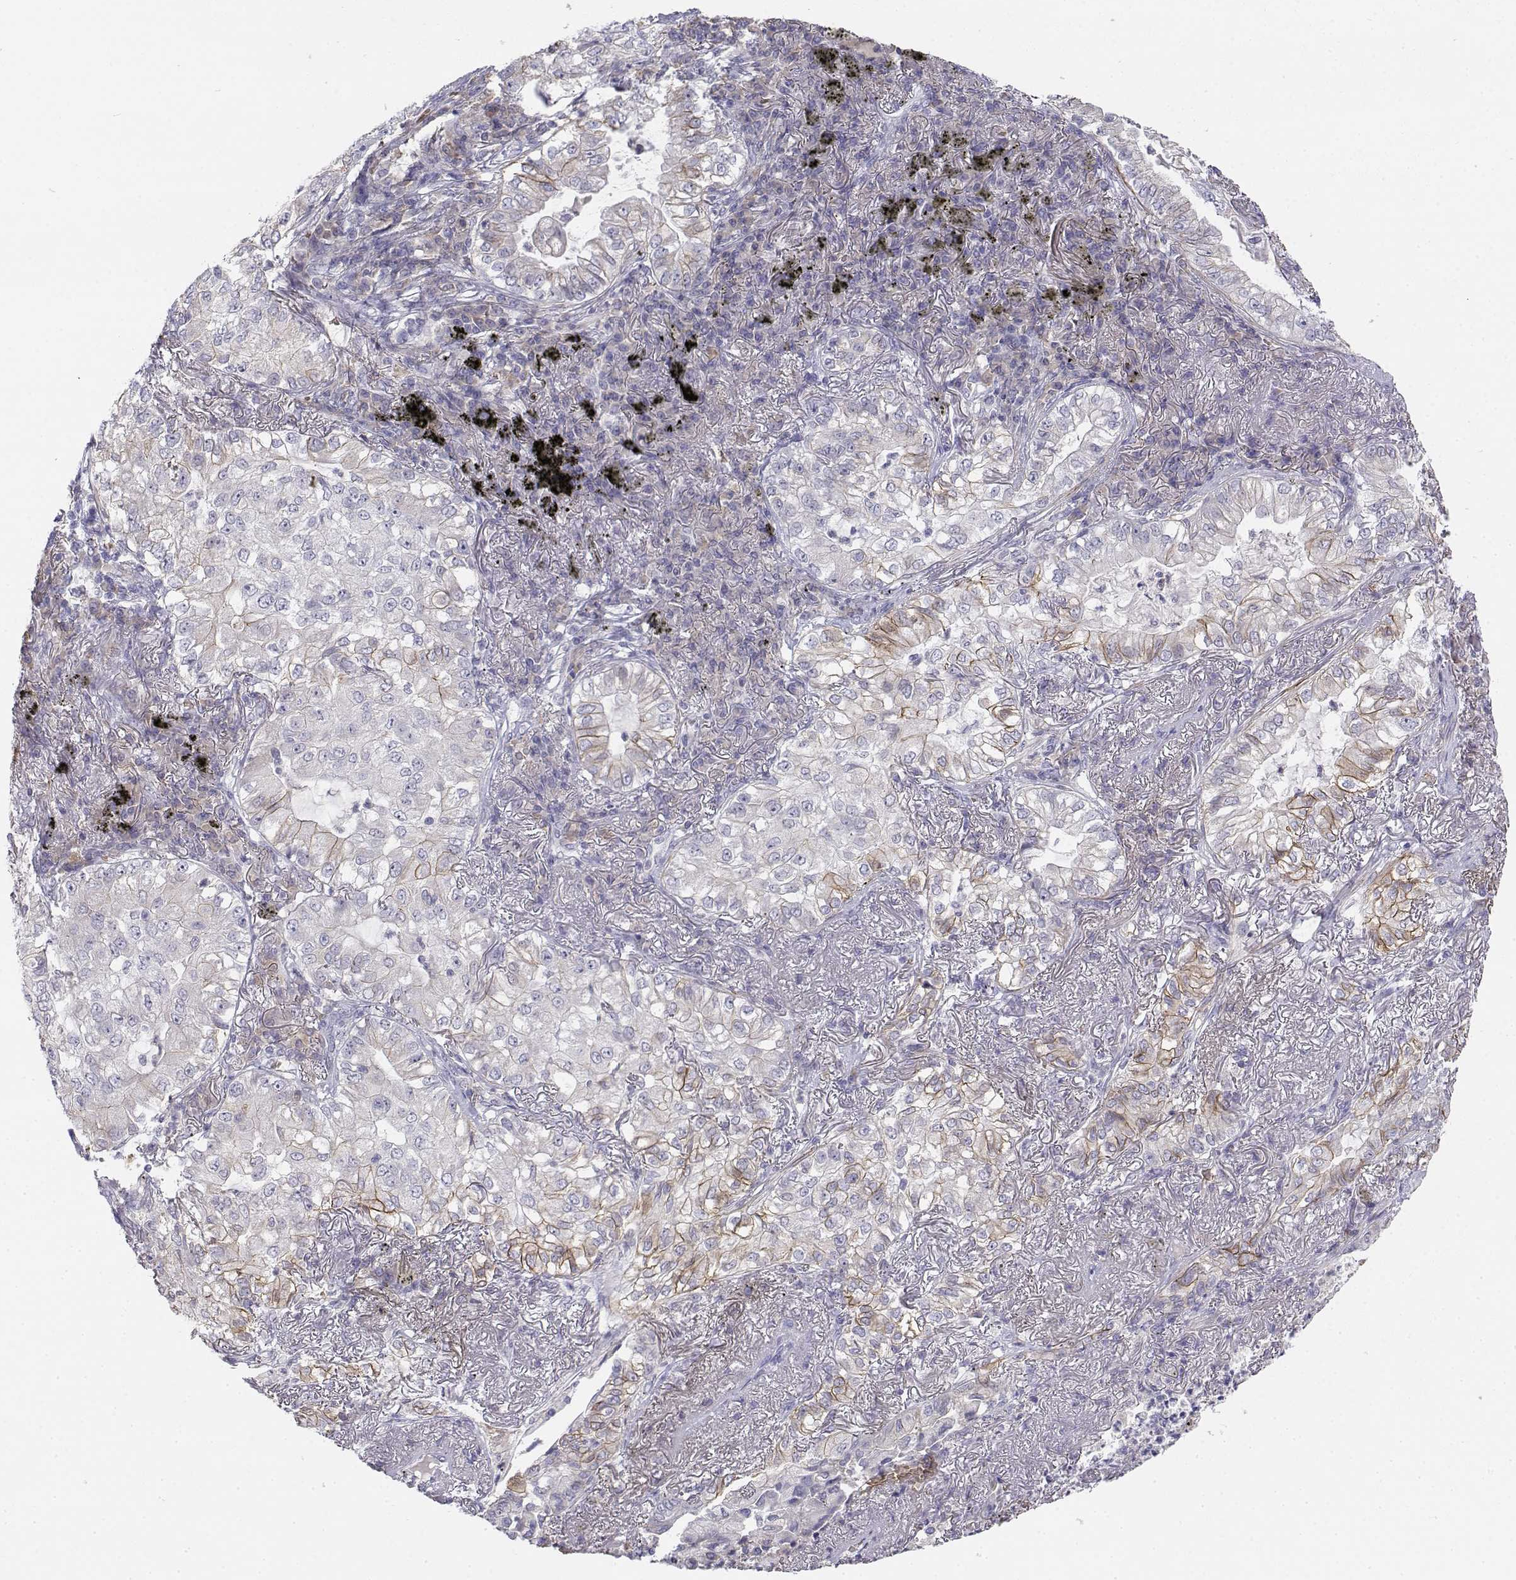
{"staining": {"intensity": "negative", "quantity": "none", "location": "none"}, "tissue": "lung cancer", "cell_type": "Tumor cells", "image_type": "cancer", "snomed": [{"axis": "morphology", "description": "Adenocarcinoma, NOS"}, {"axis": "topography", "description": "Lung"}], "caption": "The micrograph displays no staining of tumor cells in lung cancer (adenocarcinoma).", "gene": "CADM1", "patient": {"sex": "female", "age": 73}}